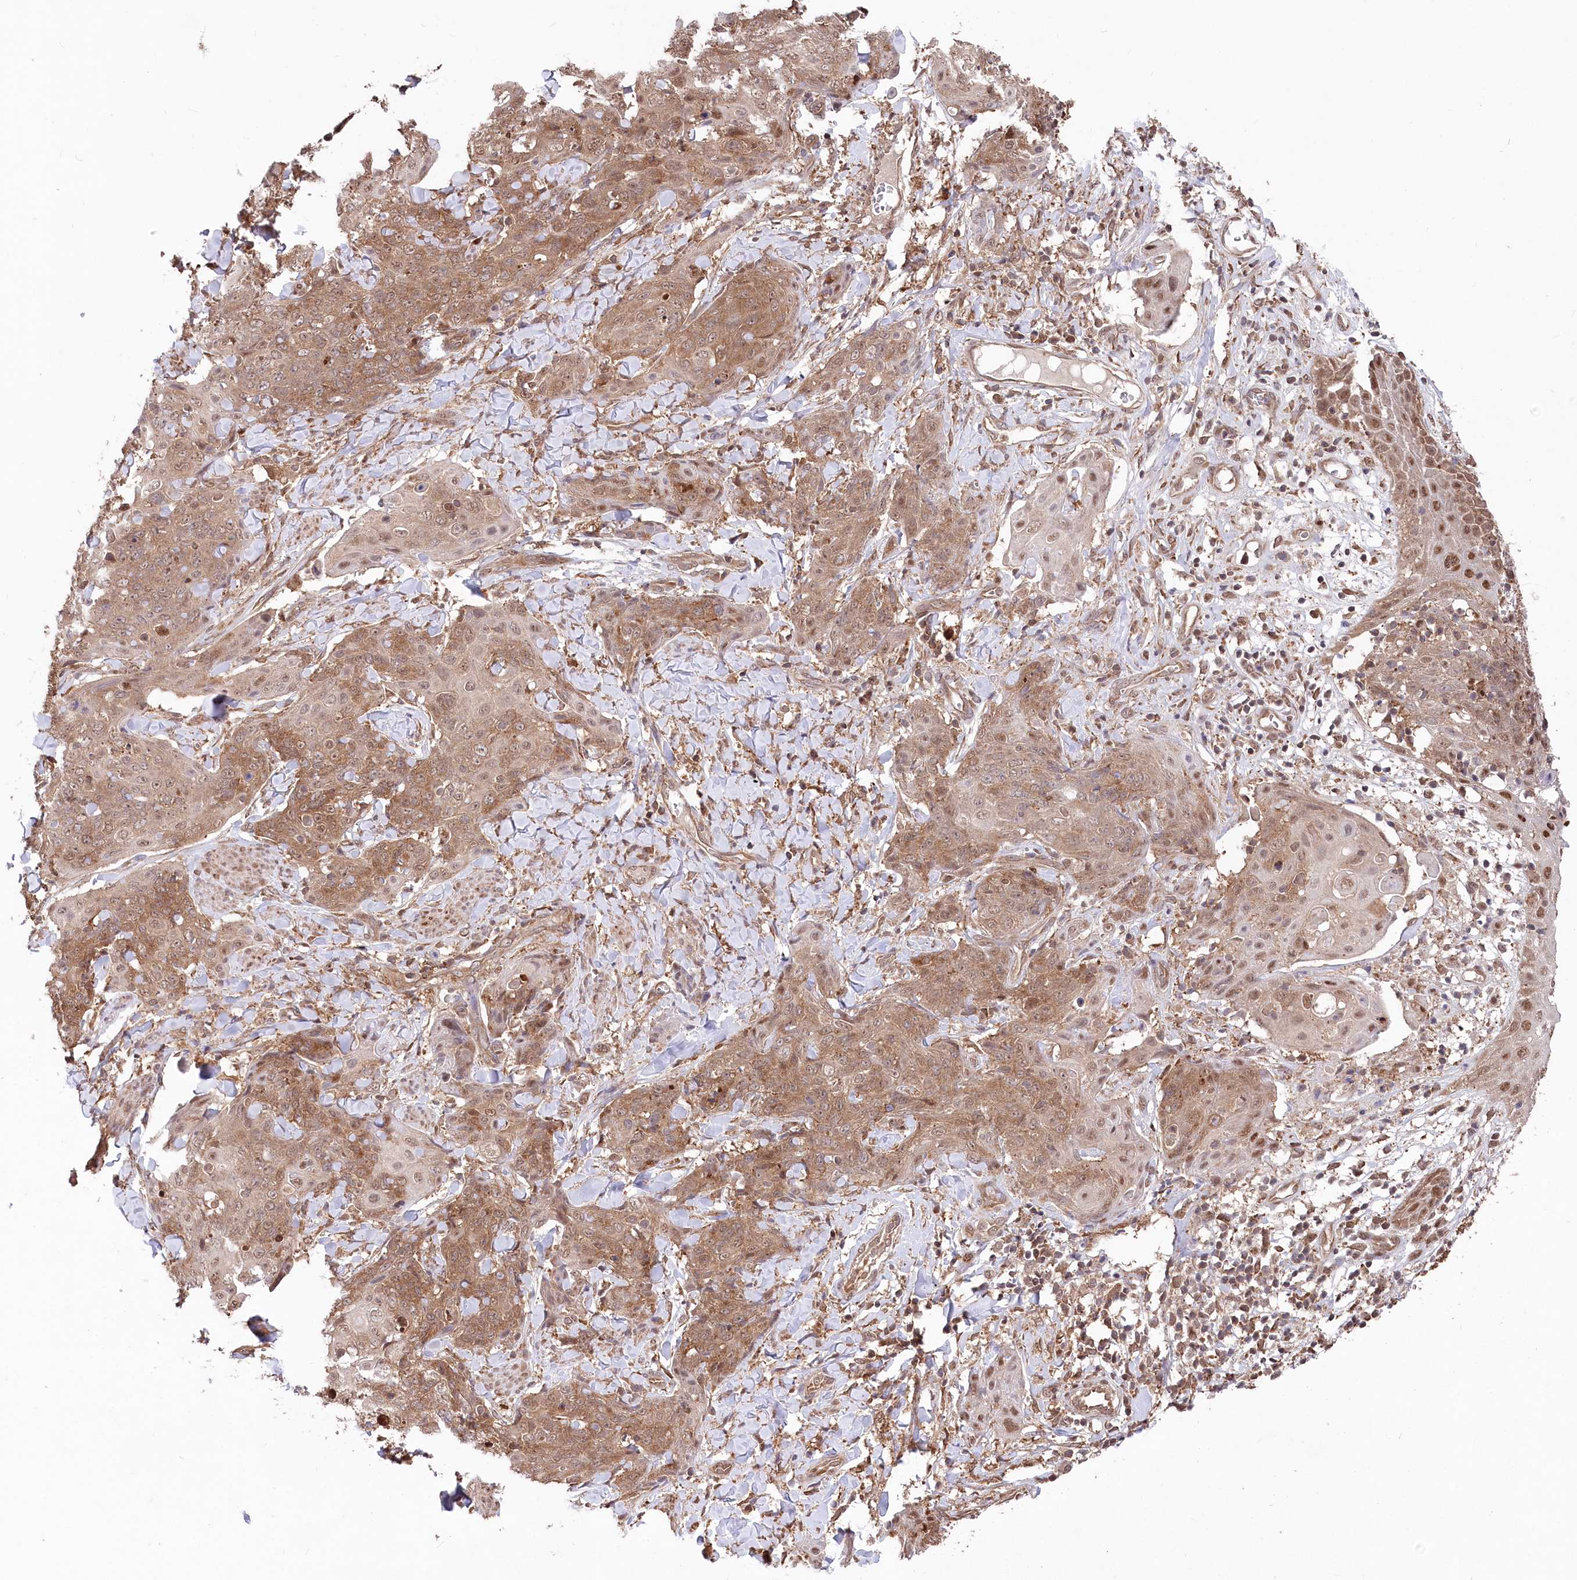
{"staining": {"intensity": "moderate", "quantity": ">75%", "location": "cytoplasmic/membranous,nuclear"}, "tissue": "skin cancer", "cell_type": "Tumor cells", "image_type": "cancer", "snomed": [{"axis": "morphology", "description": "Squamous cell carcinoma, NOS"}, {"axis": "topography", "description": "Skin"}, {"axis": "topography", "description": "Vulva"}], "caption": "High-magnification brightfield microscopy of skin cancer (squamous cell carcinoma) stained with DAB (3,3'-diaminobenzidine) (brown) and counterstained with hematoxylin (blue). tumor cells exhibit moderate cytoplasmic/membranous and nuclear staining is appreciated in approximately>75% of cells. (DAB (3,3'-diaminobenzidine) IHC, brown staining for protein, blue staining for nuclei).", "gene": "PSMA1", "patient": {"sex": "female", "age": 85}}